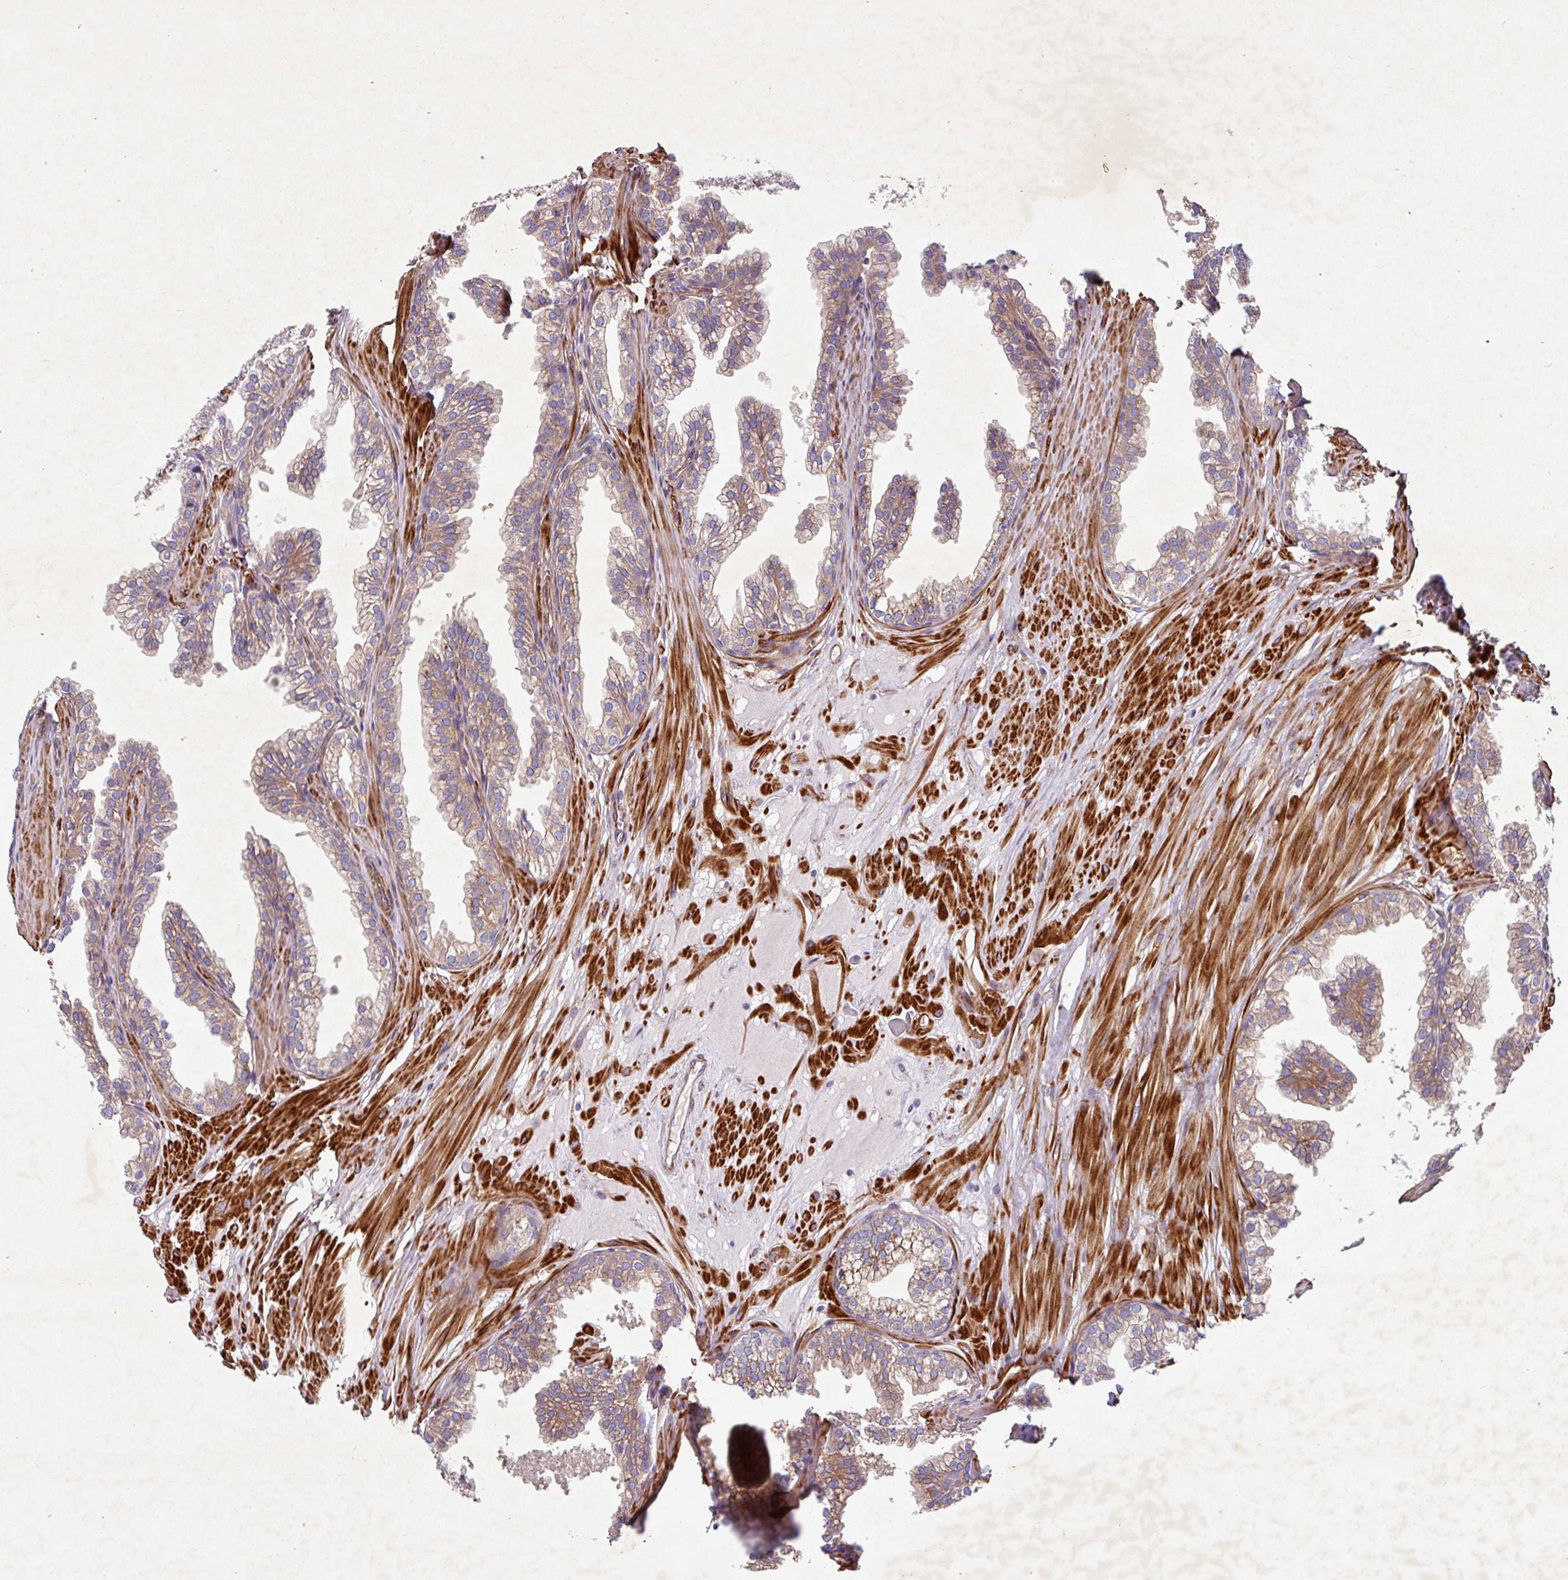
{"staining": {"intensity": "weak", "quantity": "25%-75%", "location": "cytoplasmic/membranous"}, "tissue": "prostate", "cell_type": "Glandular cells", "image_type": "normal", "snomed": [{"axis": "morphology", "description": "Normal tissue, NOS"}, {"axis": "topography", "description": "Prostate"}, {"axis": "topography", "description": "Peripheral nerve tissue"}], "caption": "This photomicrograph demonstrates IHC staining of normal human prostate, with low weak cytoplasmic/membranous staining in about 25%-75% of glandular cells.", "gene": "ATP2C2", "patient": {"sex": "male", "age": 55}}